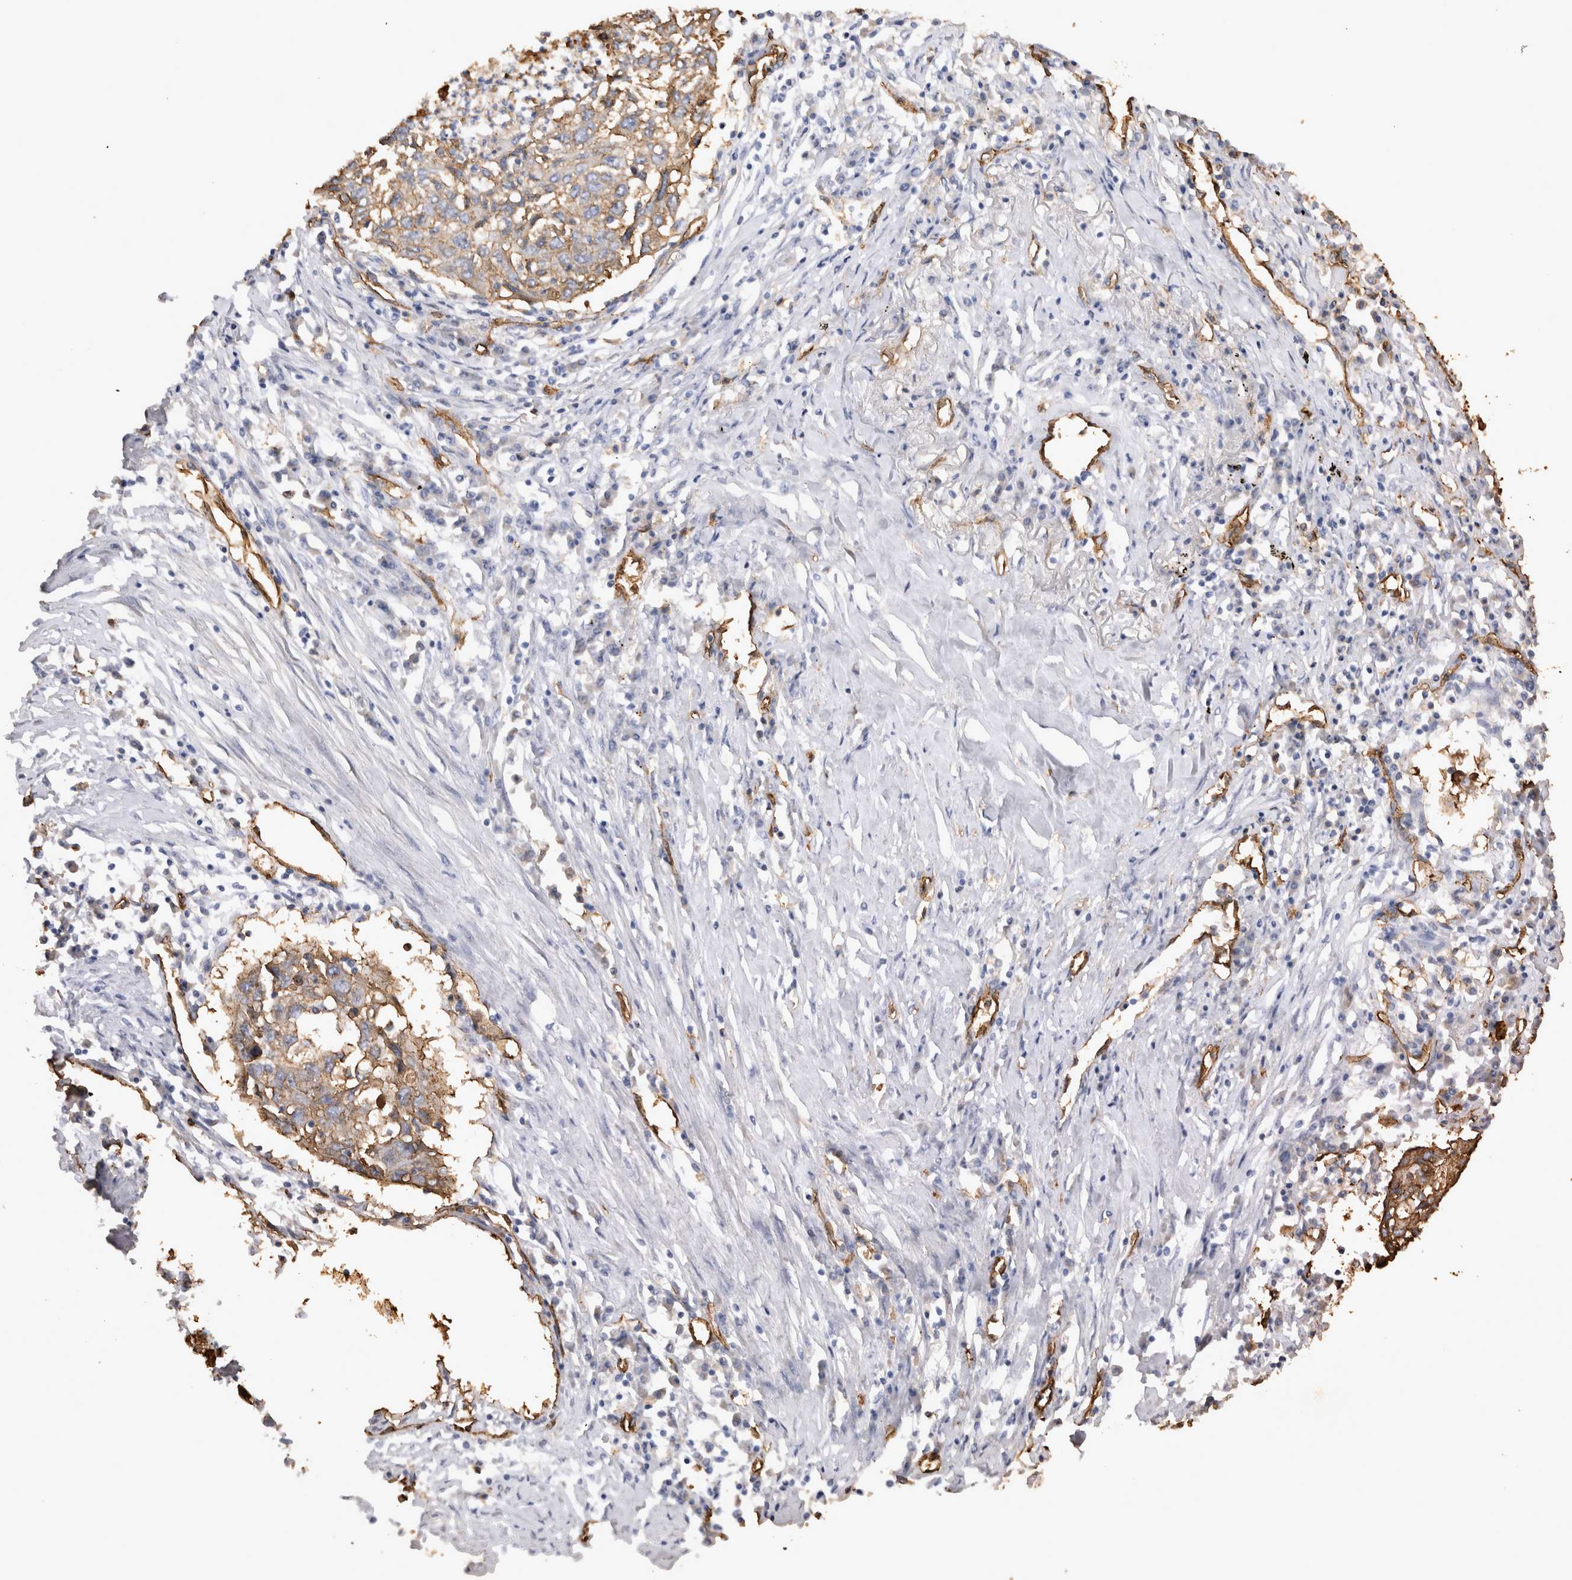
{"staining": {"intensity": "weak", "quantity": ">75%", "location": "cytoplasmic/membranous"}, "tissue": "lung cancer", "cell_type": "Tumor cells", "image_type": "cancer", "snomed": [{"axis": "morphology", "description": "Squamous cell carcinoma, NOS"}, {"axis": "topography", "description": "Lung"}], "caption": "Squamous cell carcinoma (lung) stained with IHC shows weak cytoplasmic/membranous expression in approximately >75% of tumor cells.", "gene": "IL17RC", "patient": {"sex": "female", "age": 63}}